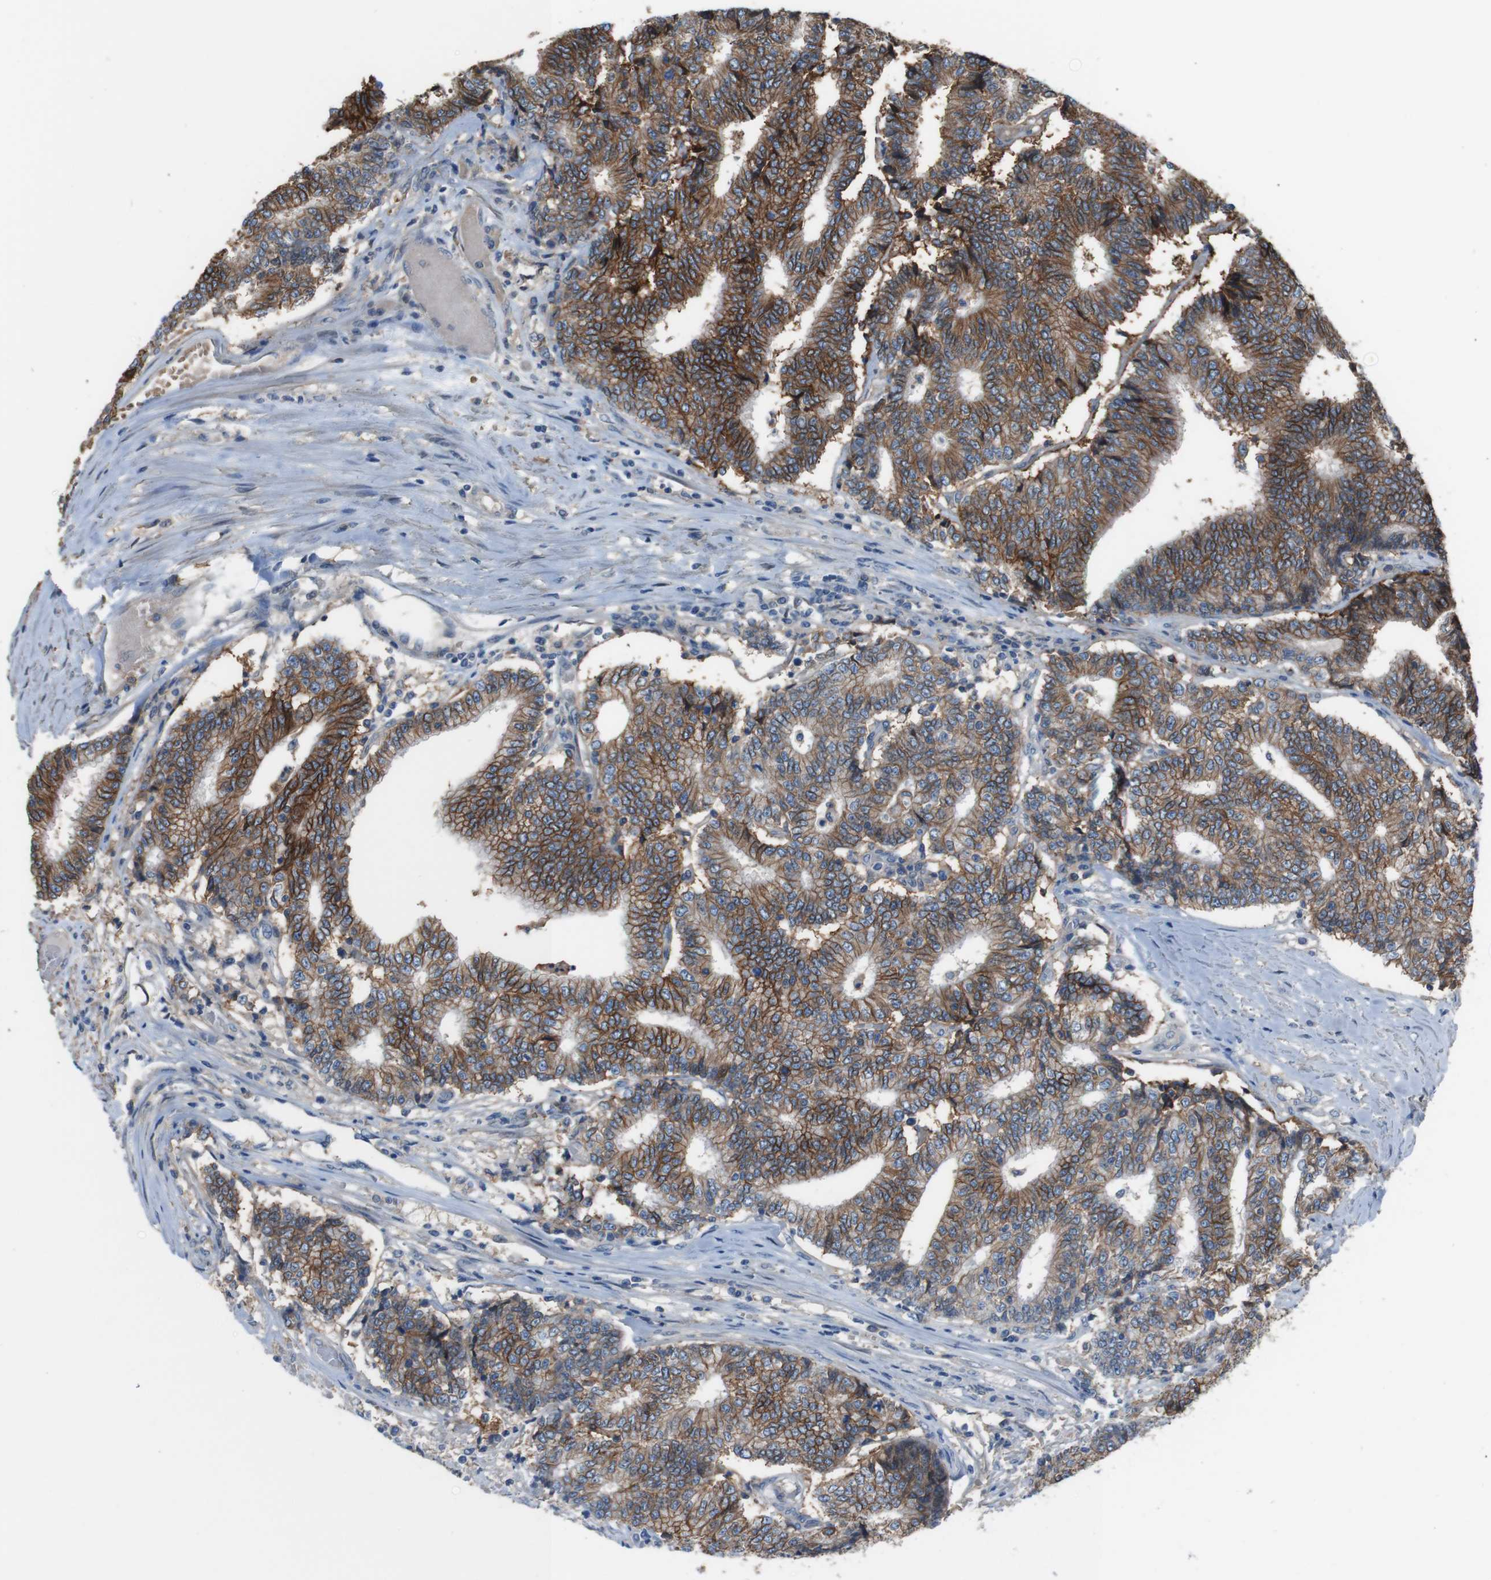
{"staining": {"intensity": "moderate", "quantity": ">75%", "location": "cytoplasmic/membranous"}, "tissue": "prostate cancer", "cell_type": "Tumor cells", "image_type": "cancer", "snomed": [{"axis": "morphology", "description": "Normal tissue, NOS"}, {"axis": "morphology", "description": "Adenocarcinoma, High grade"}, {"axis": "topography", "description": "Prostate"}, {"axis": "topography", "description": "Seminal veicle"}], "caption": "Moderate cytoplasmic/membranous protein expression is identified in approximately >75% of tumor cells in prostate high-grade adenocarcinoma. Using DAB (3,3'-diaminobenzidine) (brown) and hematoxylin (blue) stains, captured at high magnification using brightfield microscopy.", "gene": "ATP2B1", "patient": {"sex": "male", "age": 55}}